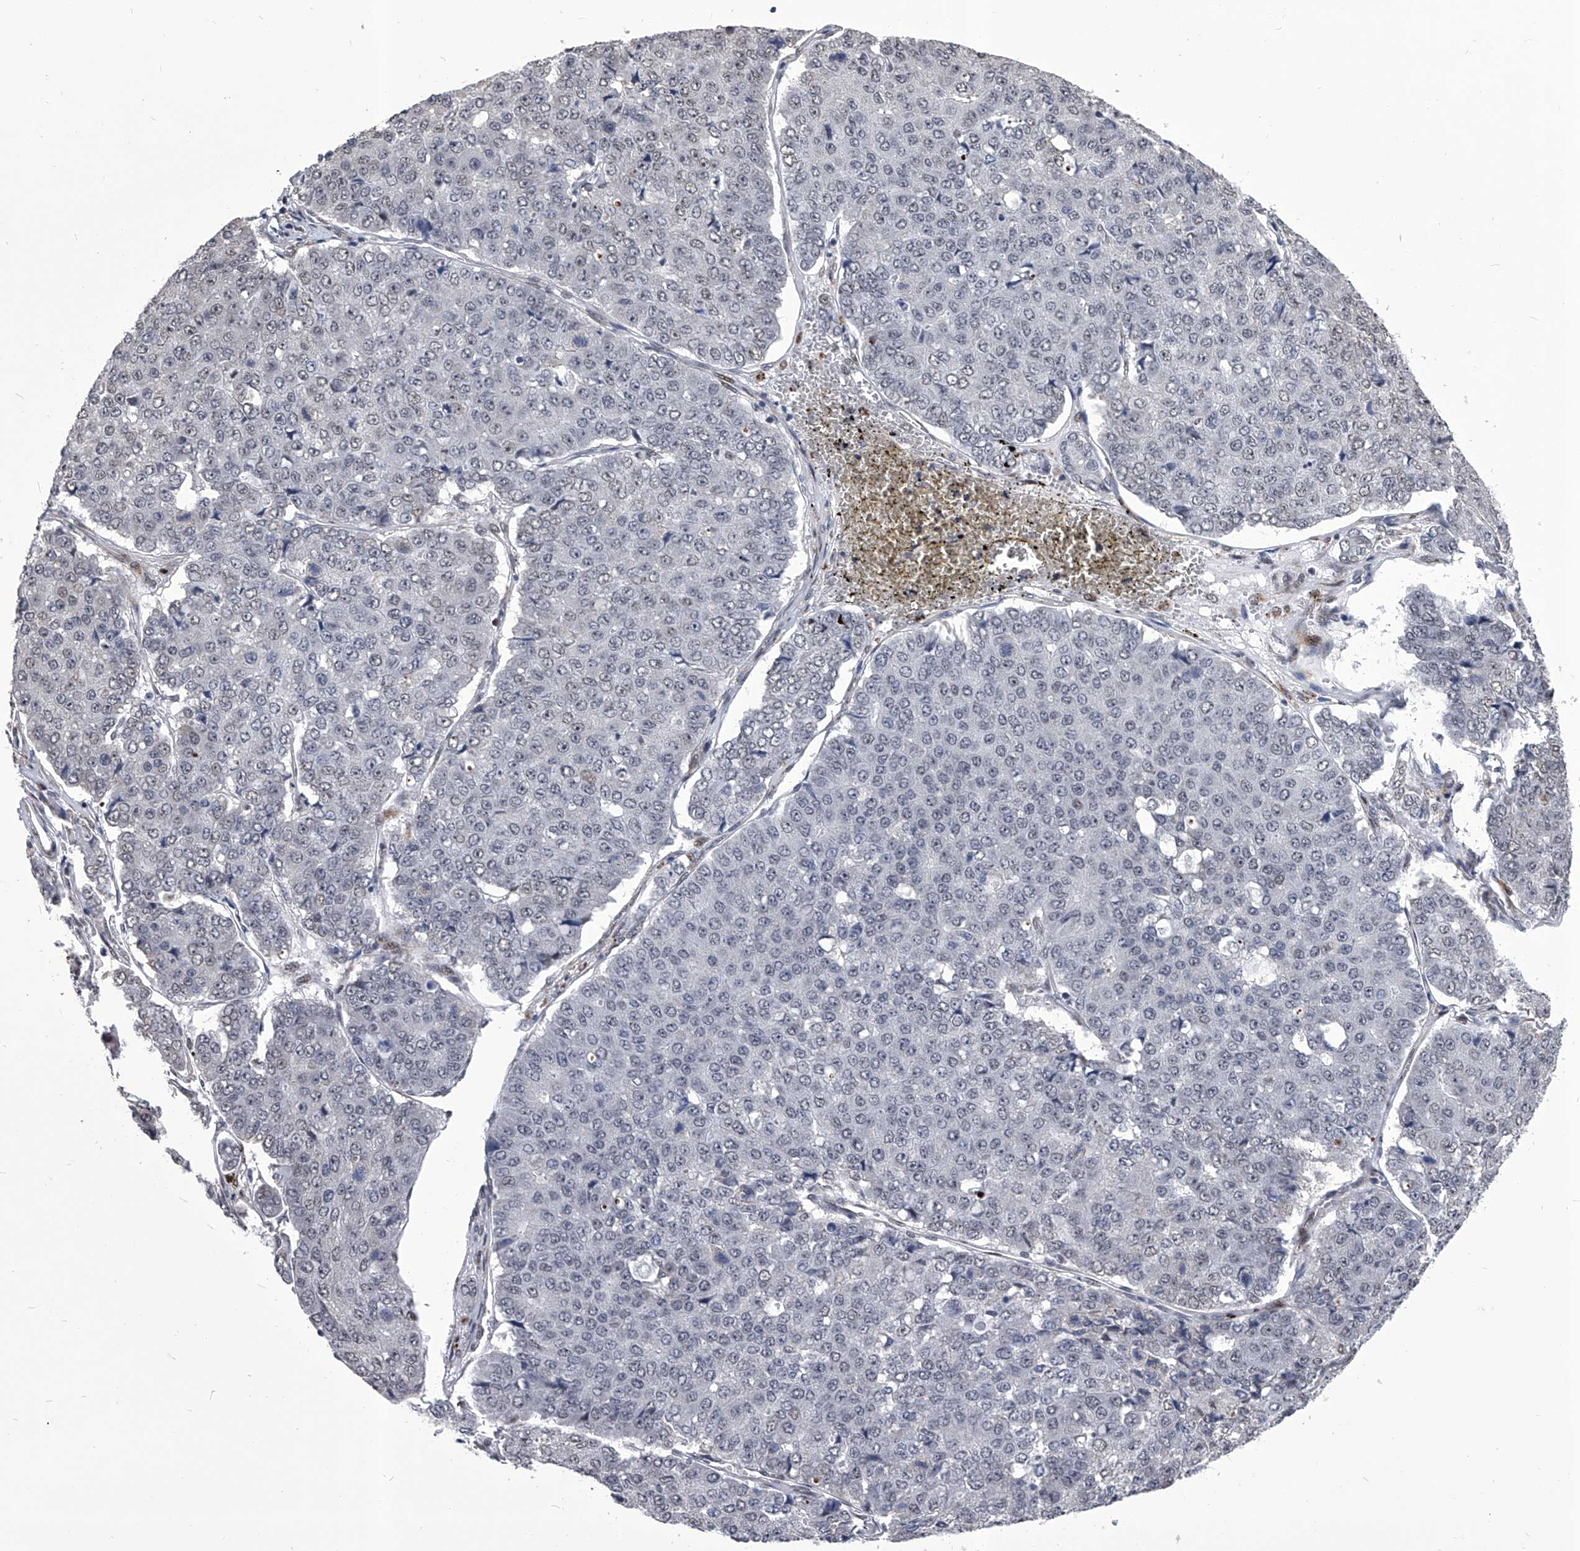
{"staining": {"intensity": "negative", "quantity": "none", "location": "none"}, "tissue": "pancreatic cancer", "cell_type": "Tumor cells", "image_type": "cancer", "snomed": [{"axis": "morphology", "description": "Adenocarcinoma, NOS"}, {"axis": "topography", "description": "Pancreas"}], "caption": "There is no significant staining in tumor cells of pancreatic cancer (adenocarcinoma).", "gene": "CMTR1", "patient": {"sex": "male", "age": 50}}